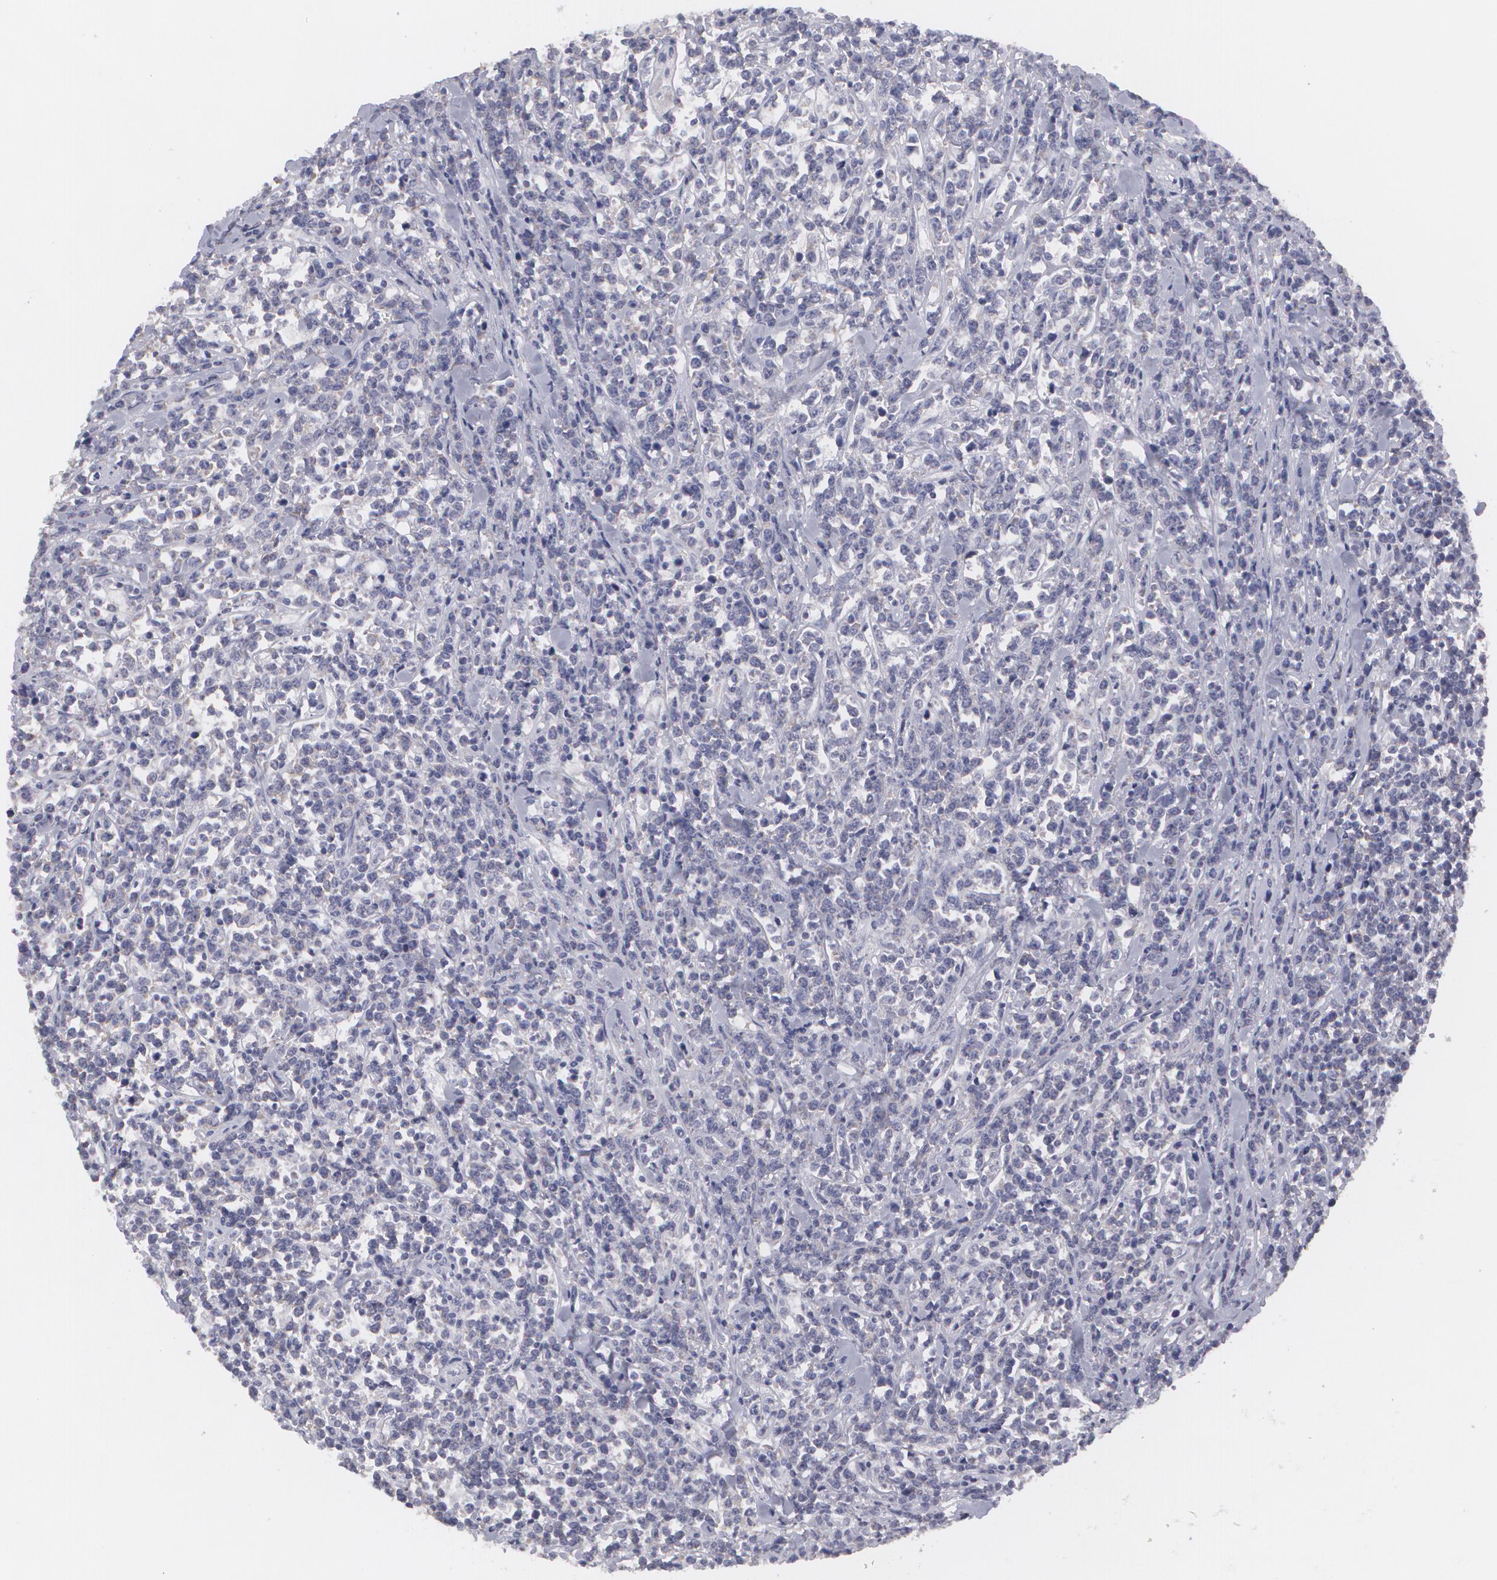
{"staining": {"intensity": "negative", "quantity": "none", "location": "none"}, "tissue": "lymphoma", "cell_type": "Tumor cells", "image_type": "cancer", "snomed": [{"axis": "morphology", "description": "Malignant lymphoma, non-Hodgkin's type, High grade"}, {"axis": "topography", "description": "Small intestine"}, {"axis": "topography", "description": "Colon"}], "caption": "A micrograph of human lymphoma is negative for staining in tumor cells.", "gene": "MBNL3", "patient": {"sex": "male", "age": 8}}